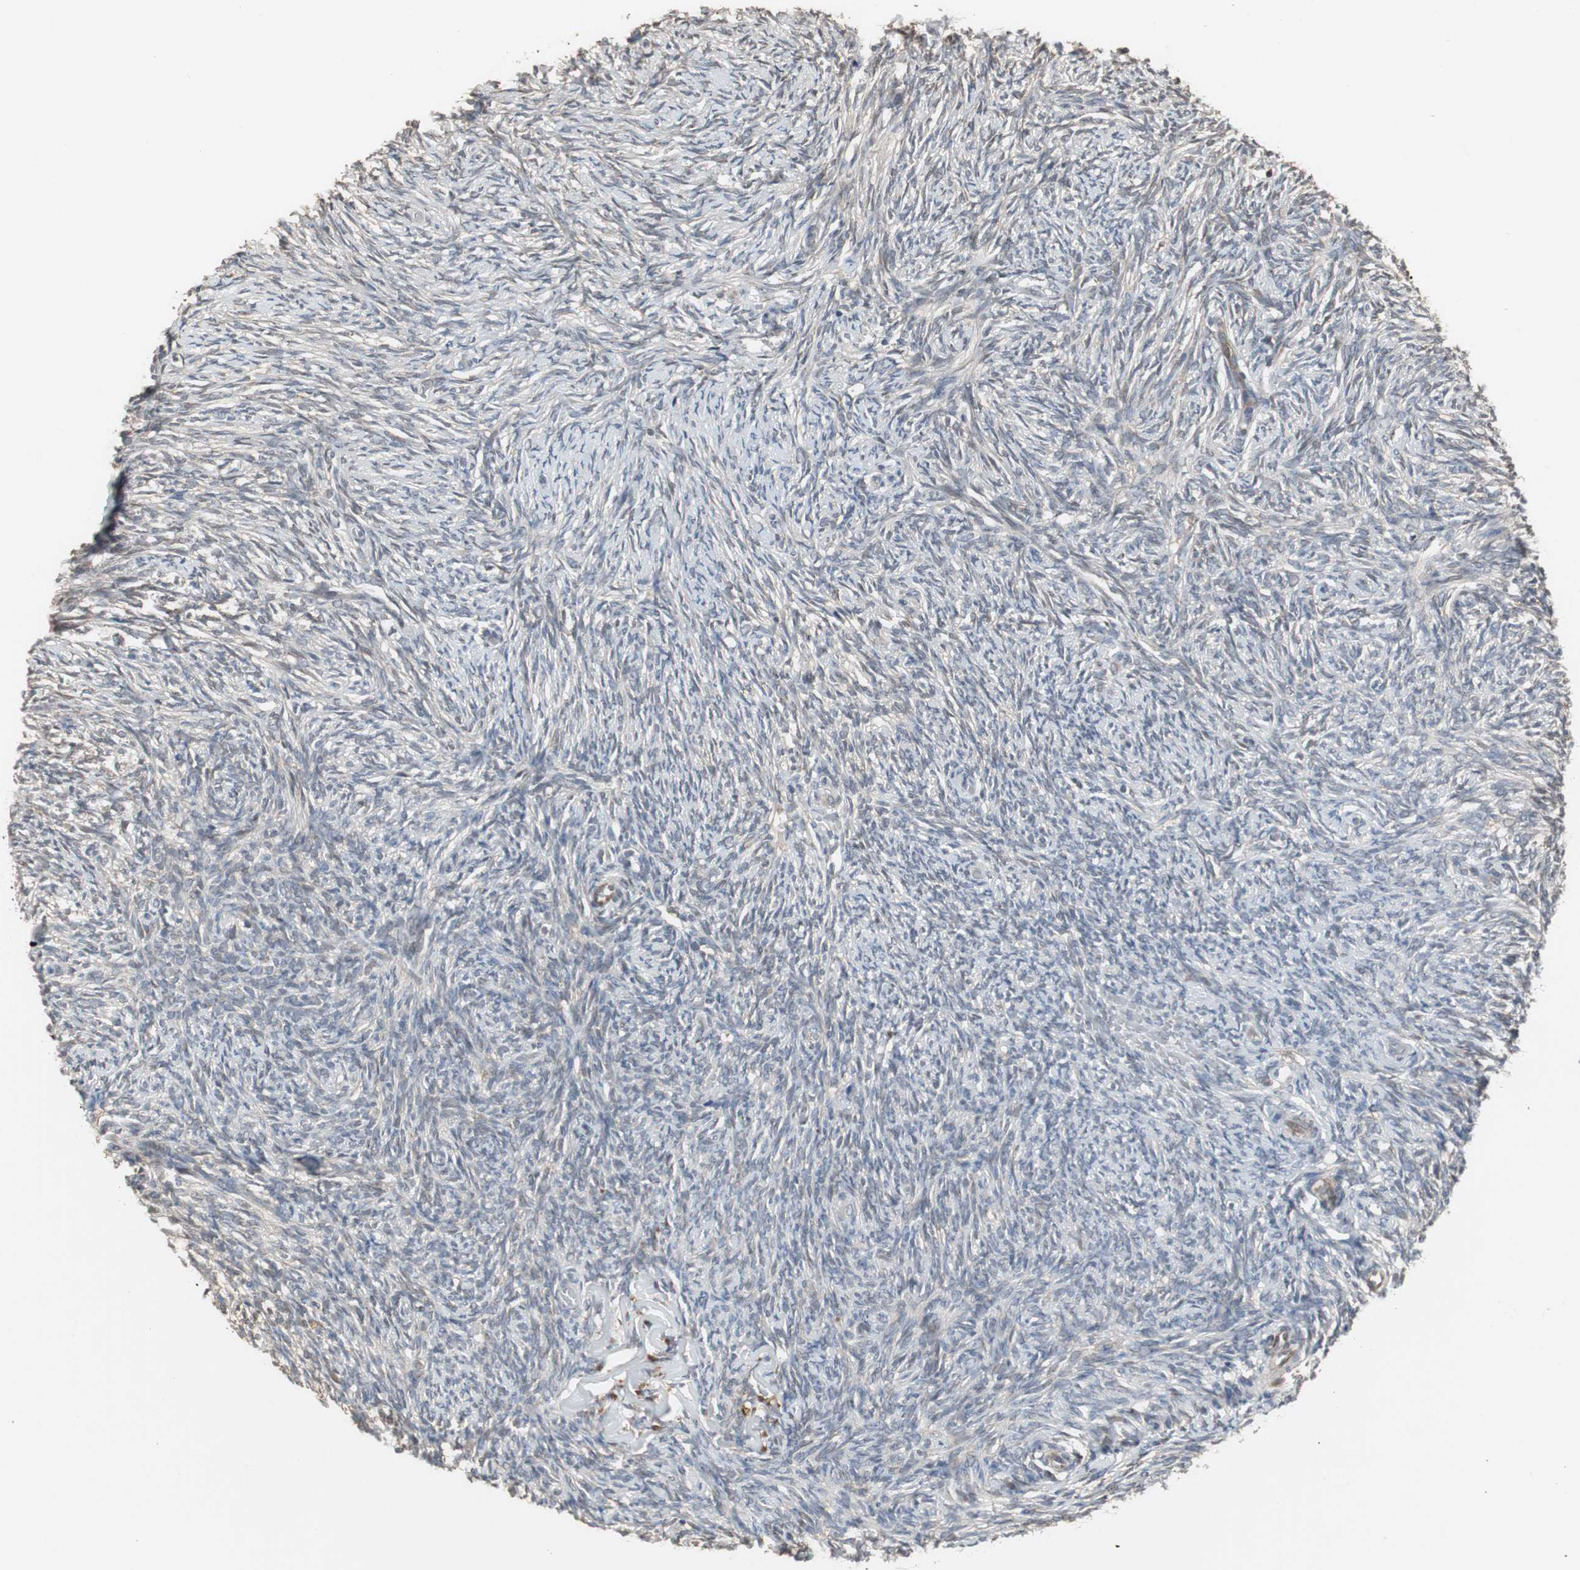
{"staining": {"intensity": "weak", "quantity": "25%-75%", "location": "cytoplasmic/membranous"}, "tissue": "ovary", "cell_type": "Ovarian stroma cells", "image_type": "normal", "snomed": [{"axis": "morphology", "description": "Normal tissue, NOS"}, {"axis": "topography", "description": "Ovary"}], "caption": "Protein expression analysis of benign ovary demonstrates weak cytoplasmic/membranous staining in approximately 25%-75% of ovarian stroma cells. Nuclei are stained in blue.", "gene": "ATP2B2", "patient": {"sex": "female", "age": 60}}